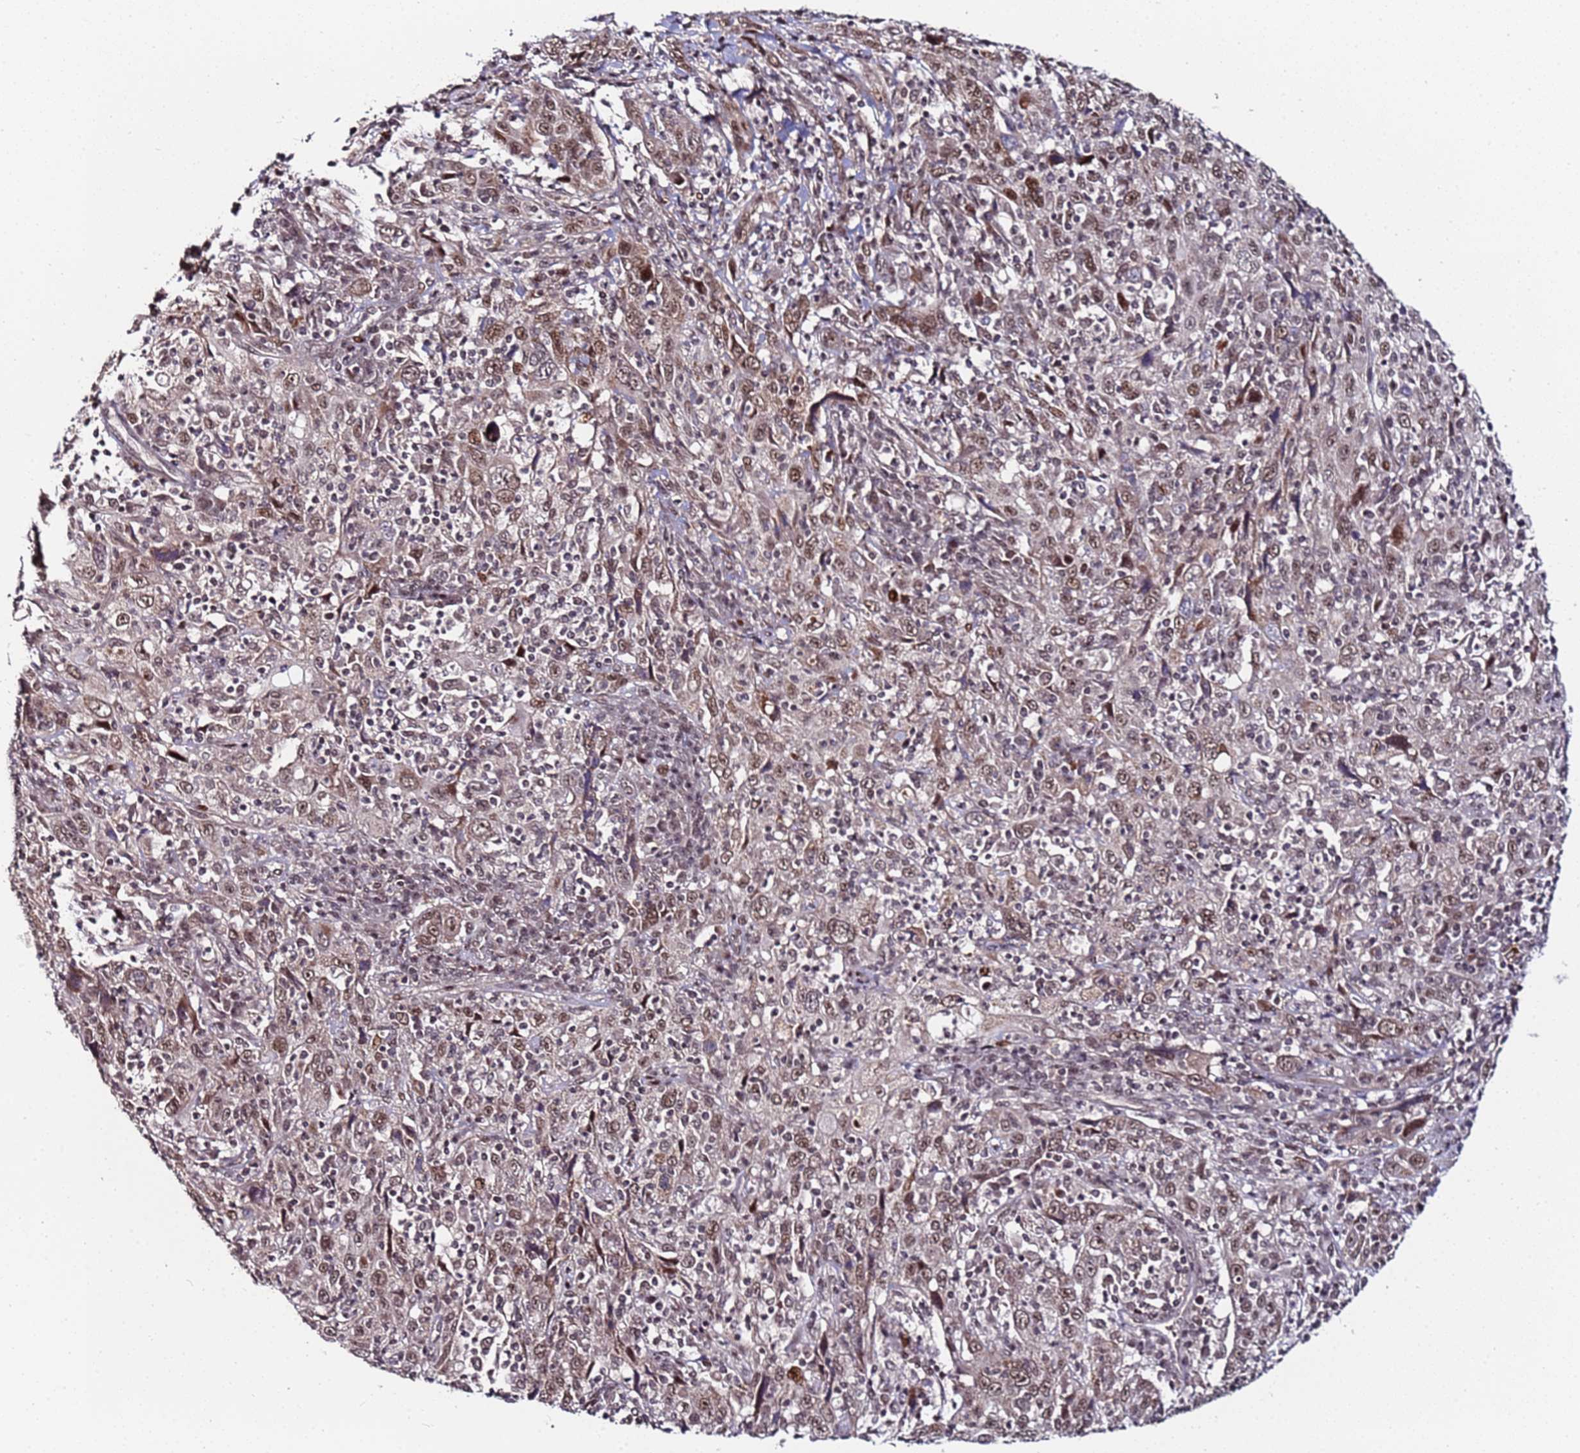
{"staining": {"intensity": "moderate", "quantity": ">75%", "location": "nuclear"}, "tissue": "cervical cancer", "cell_type": "Tumor cells", "image_type": "cancer", "snomed": [{"axis": "morphology", "description": "Squamous cell carcinoma, NOS"}, {"axis": "topography", "description": "Cervix"}], "caption": "Immunohistochemical staining of human cervical cancer (squamous cell carcinoma) exhibits medium levels of moderate nuclear staining in approximately >75% of tumor cells.", "gene": "PPM1H", "patient": {"sex": "female", "age": 46}}